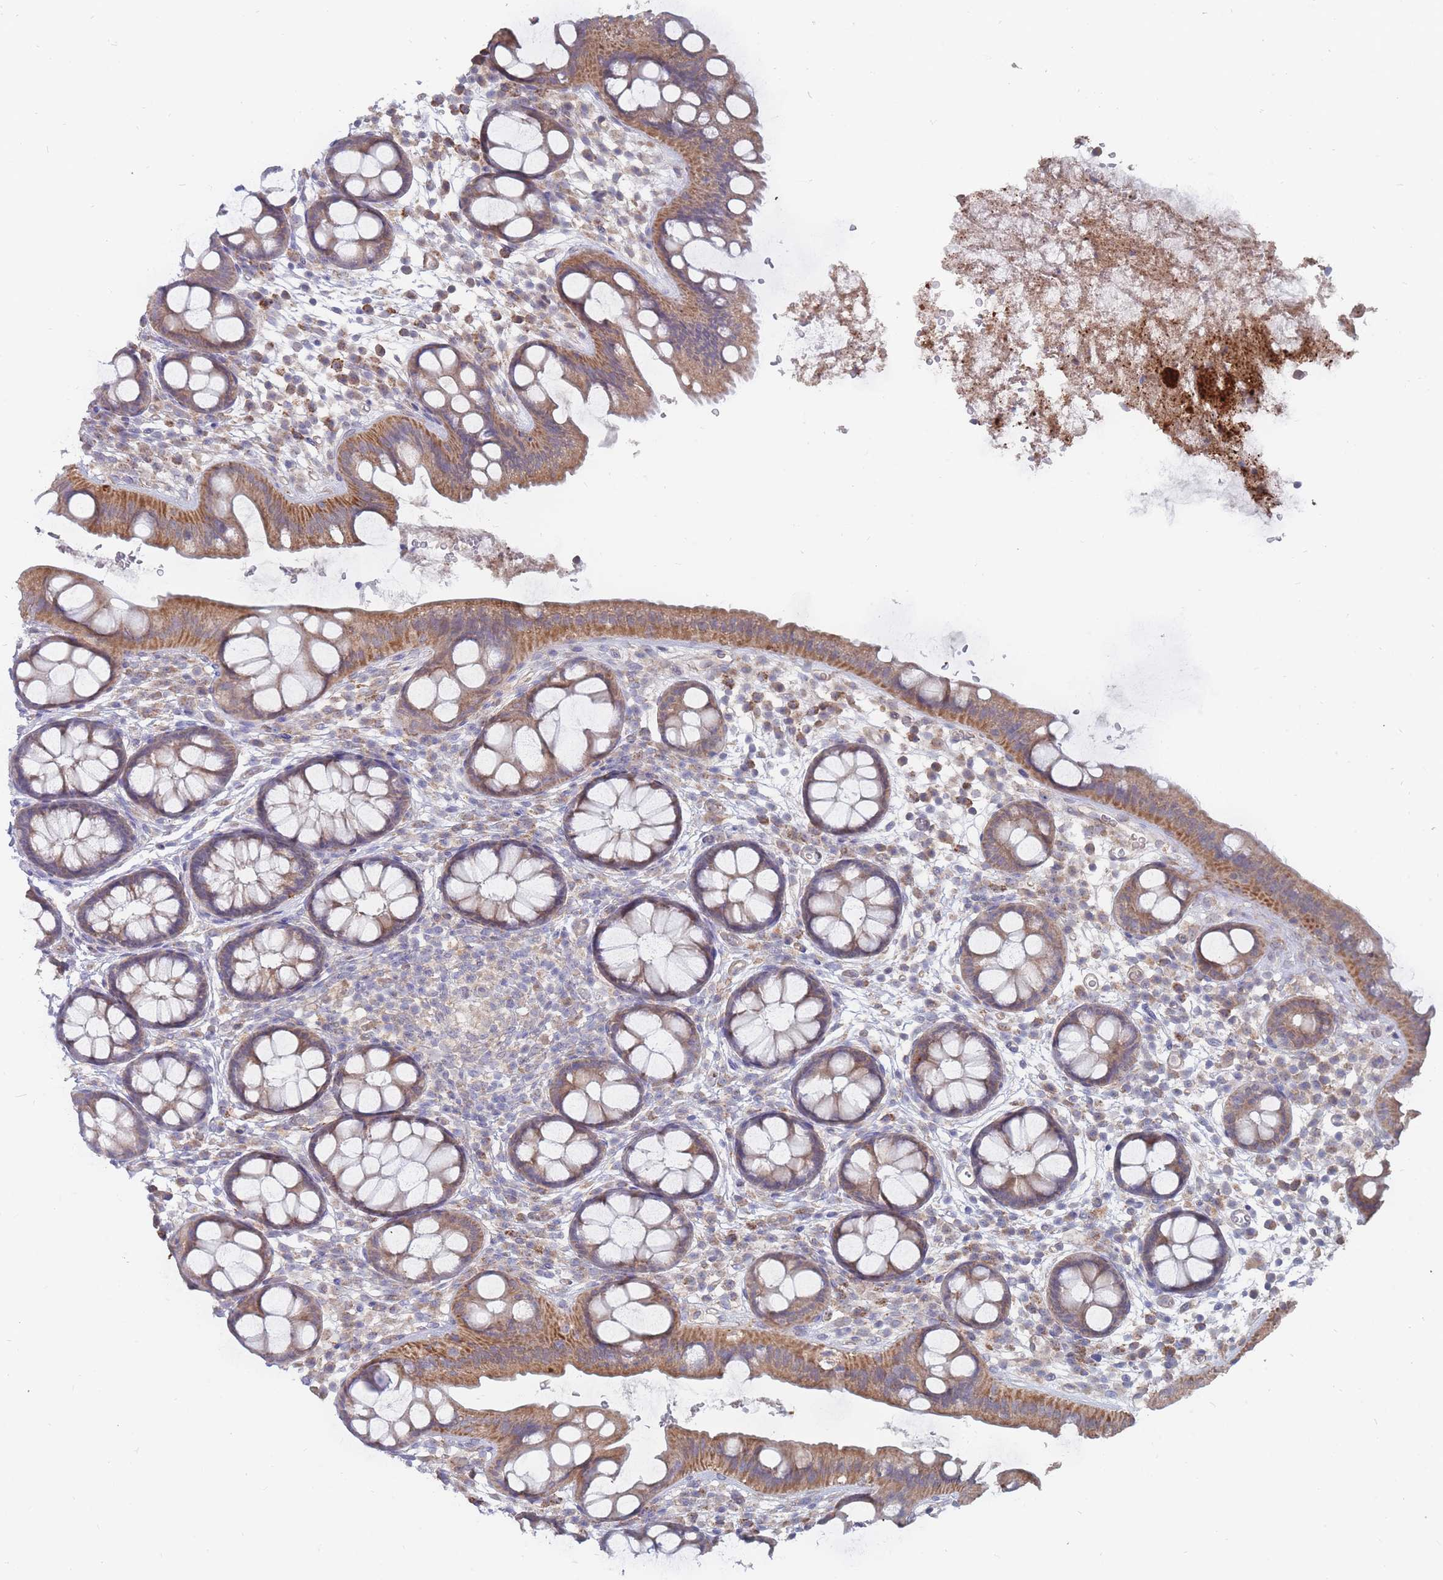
{"staining": {"intensity": "moderate", "quantity": ">75%", "location": "cytoplasmic/membranous"}, "tissue": "rectum", "cell_type": "Glandular cells", "image_type": "normal", "snomed": [{"axis": "morphology", "description": "Normal tissue, NOS"}, {"axis": "topography", "description": "Rectum"}, {"axis": "topography", "description": "Peripheral nerve tissue"}], "caption": "DAB (3,3'-diaminobenzidine) immunohistochemical staining of unremarkable rectum reveals moderate cytoplasmic/membranous protein positivity in about >75% of glandular cells. Nuclei are stained in blue.", "gene": "NUB1", "patient": {"sex": "female", "age": 69}}